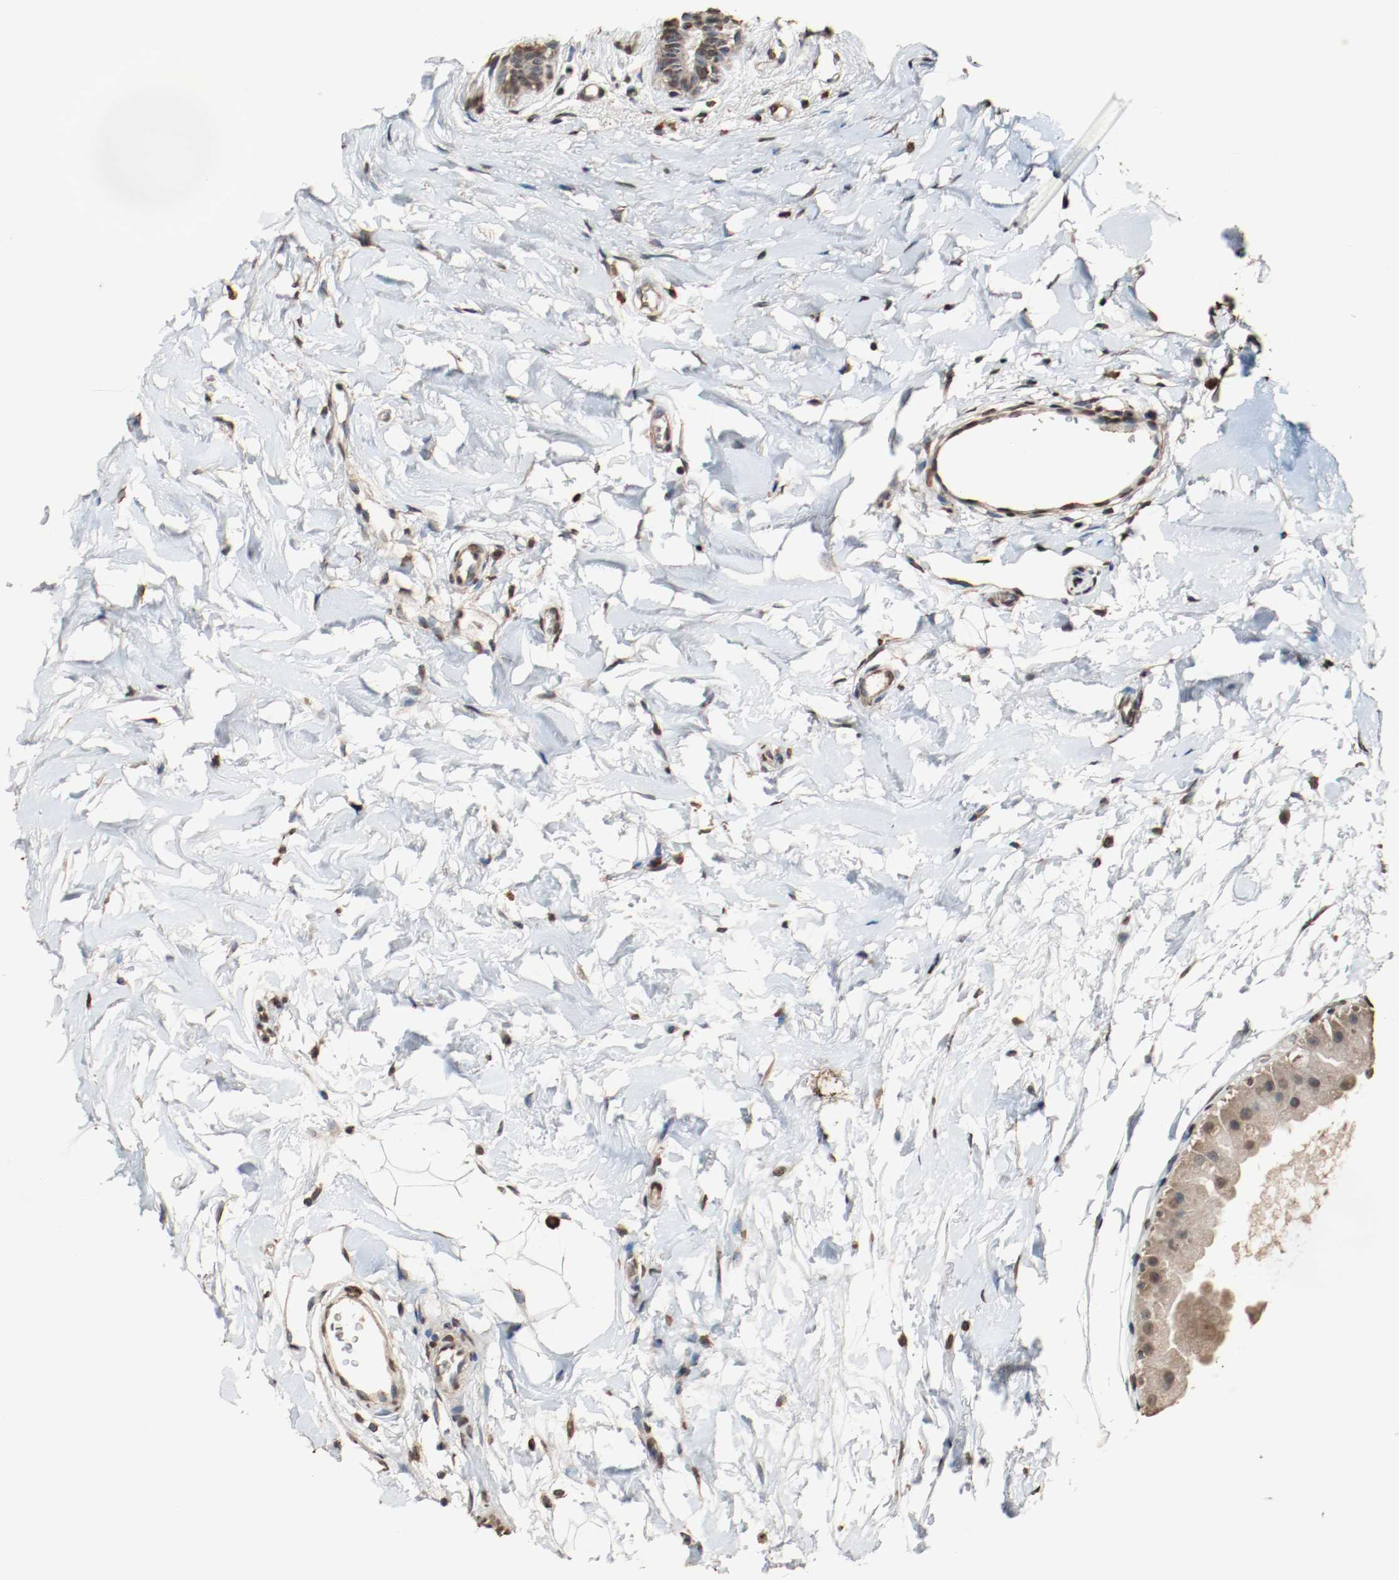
{"staining": {"intensity": "weak", "quantity": "25%-75%", "location": "cytoplasmic/membranous"}, "tissue": "breast cancer", "cell_type": "Tumor cells", "image_type": "cancer", "snomed": [{"axis": "morphology", "description": "Lobular carcinoma, in situ"}, {"axis": "morphology", "description": "Lobular carcinoma"}, {"axis": "topography", "description": "Breast"}], "caption": "IHC histopathology image of neoplastic tissue: breast cancer stained using immunohistochemistry shows low levels of weak protein expression localized specifically in the cytoplasmic/membranous of tumor cells, appearing as a cytoplasmic/membranous brown color.", "gene": "RTN4", "patient": {"sex": "female", "age": 41}}